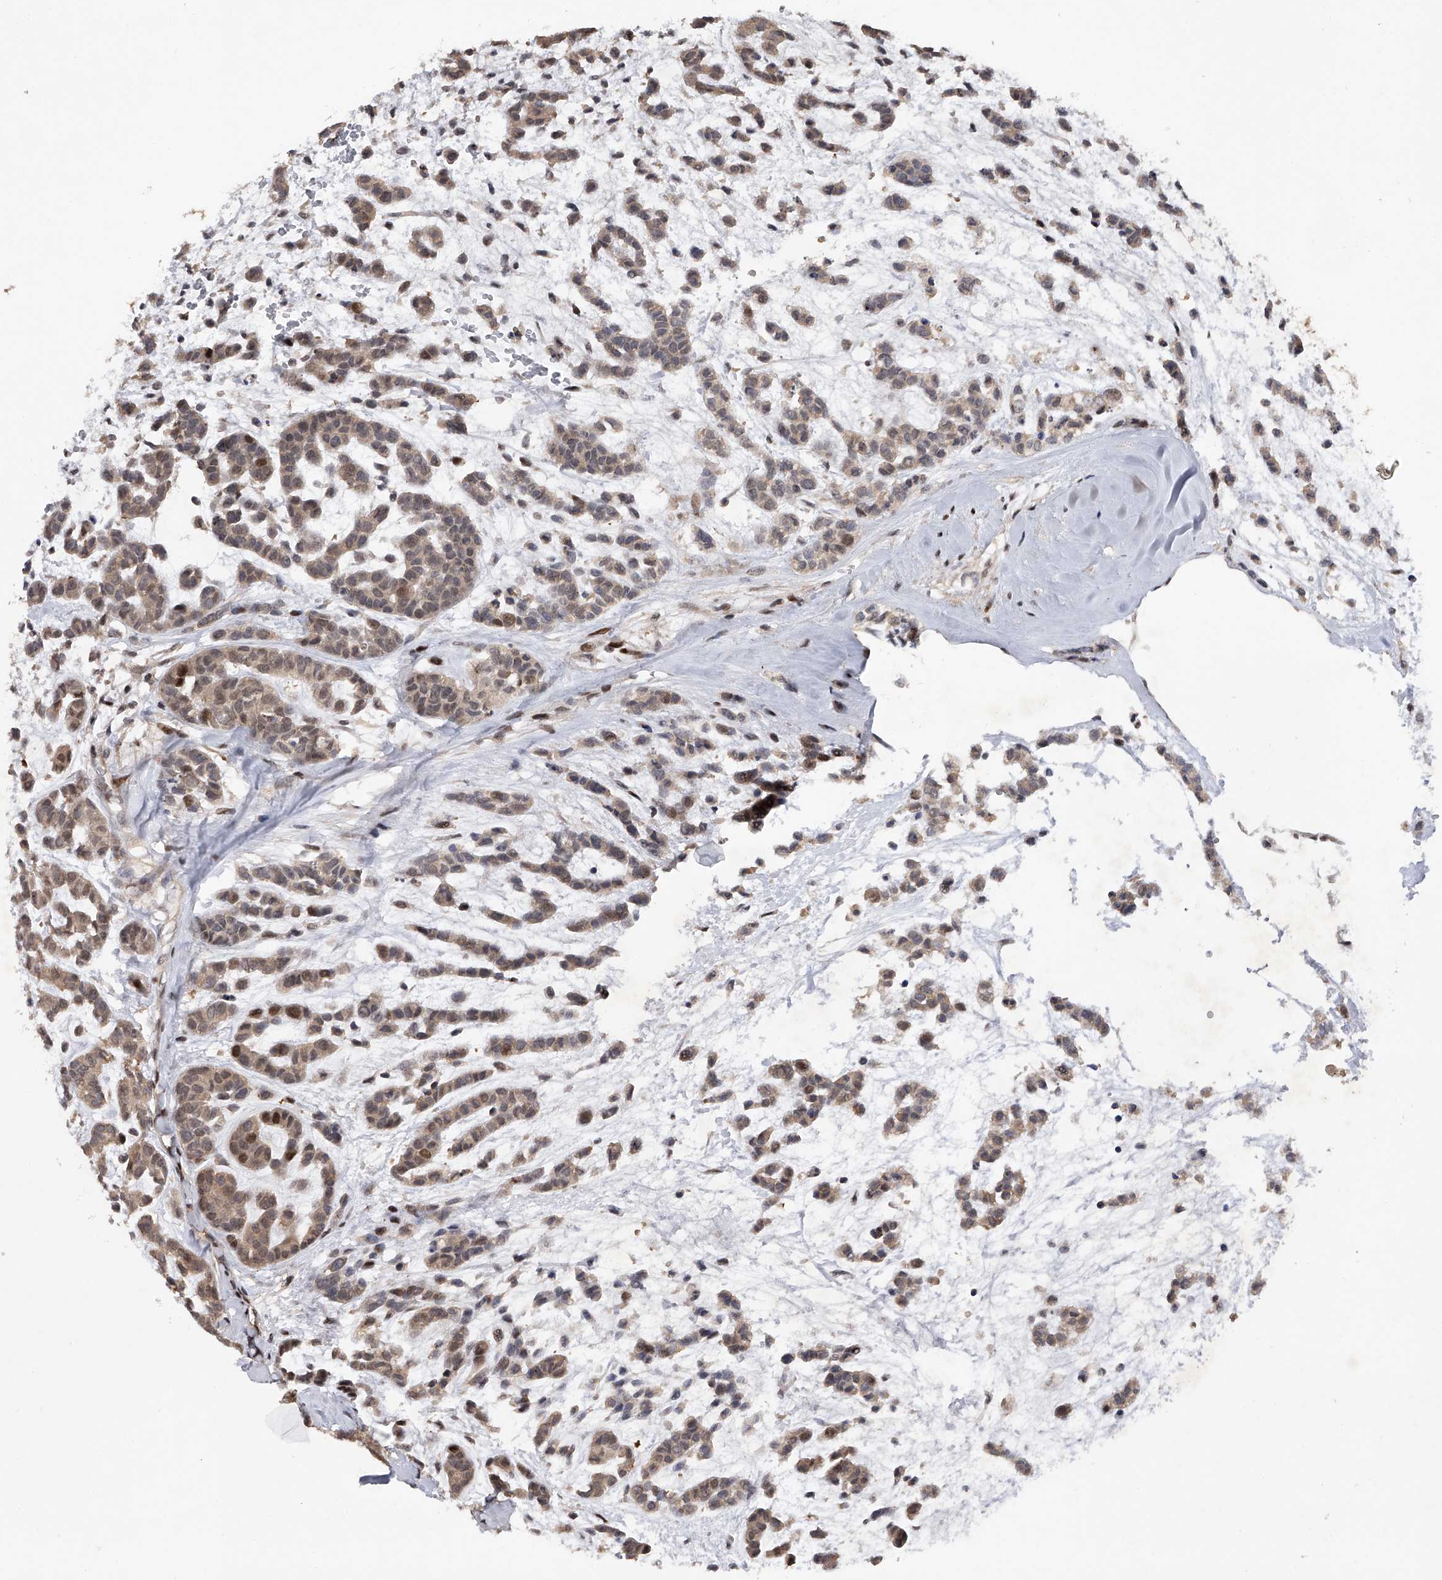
{"staining": {"intensity": "weak", "quantity": ">75%", "location": "cytoplasmic/membranous,nuclear"}, "tissue": "head and neck cancer", "cell_type": "Tumor cells", "image_type": "cancer", "snomed": [{"axis": "morphology", "description": "Adenocarcinoma, NOS"}, {"axis": "morphology", "description": "Adenoma, NOS"}, {"axis": "topography", "description": "Head-Neck"}], "caption": "DAB (3,3'-diaminobenzidine) immunohistochemical staining of head and neck adenocarcinoma displays weak cytoplasmic/membranous and nuclear protein expression in approximately >75% of tumor cells.", "gene": "RWDD2A", "patient": {"sex": "female", "age": 55}}